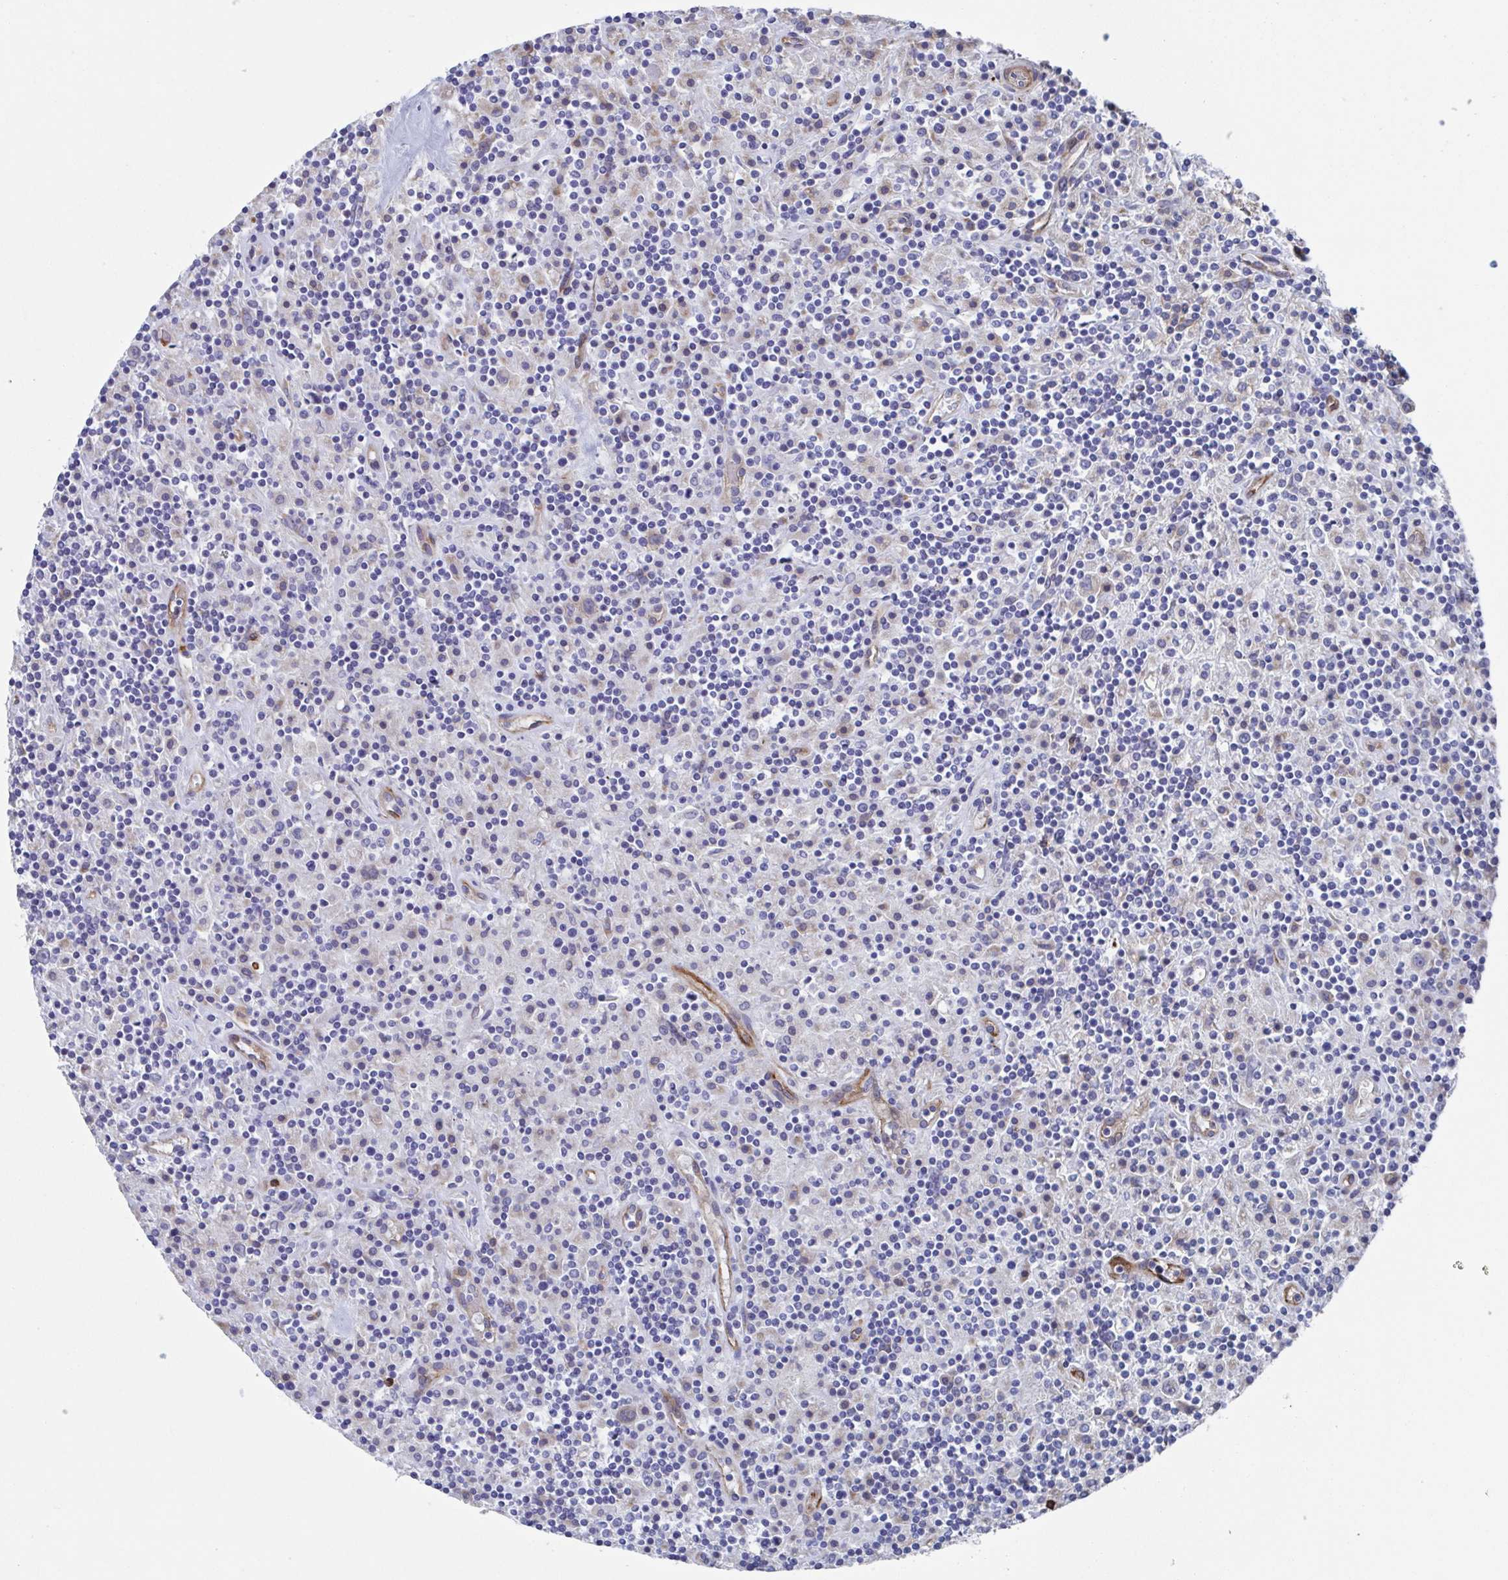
{"staining": {"intensity": "weak", "quantity": "<25%", "location": "cytoplasmic/membranous"}, "tissue": "lymphoma", "cell_type": "Tumor cells", "image_type": "cancer", "snomed": [{"axis": "morphology", "description": "Hodgkin's disease, NOS"}, {"axis": "topography", "description": "Lymph node"}], "caption": "This micrograph is of Hodgkin's disease stained with immunohistochemistry (IHC) to label a protein in brown with the nuclei are counter-stained blue. There is no staining in tumor cells.", "gene": "KLC3", "patient": {"sex": "male", "age": 70}}